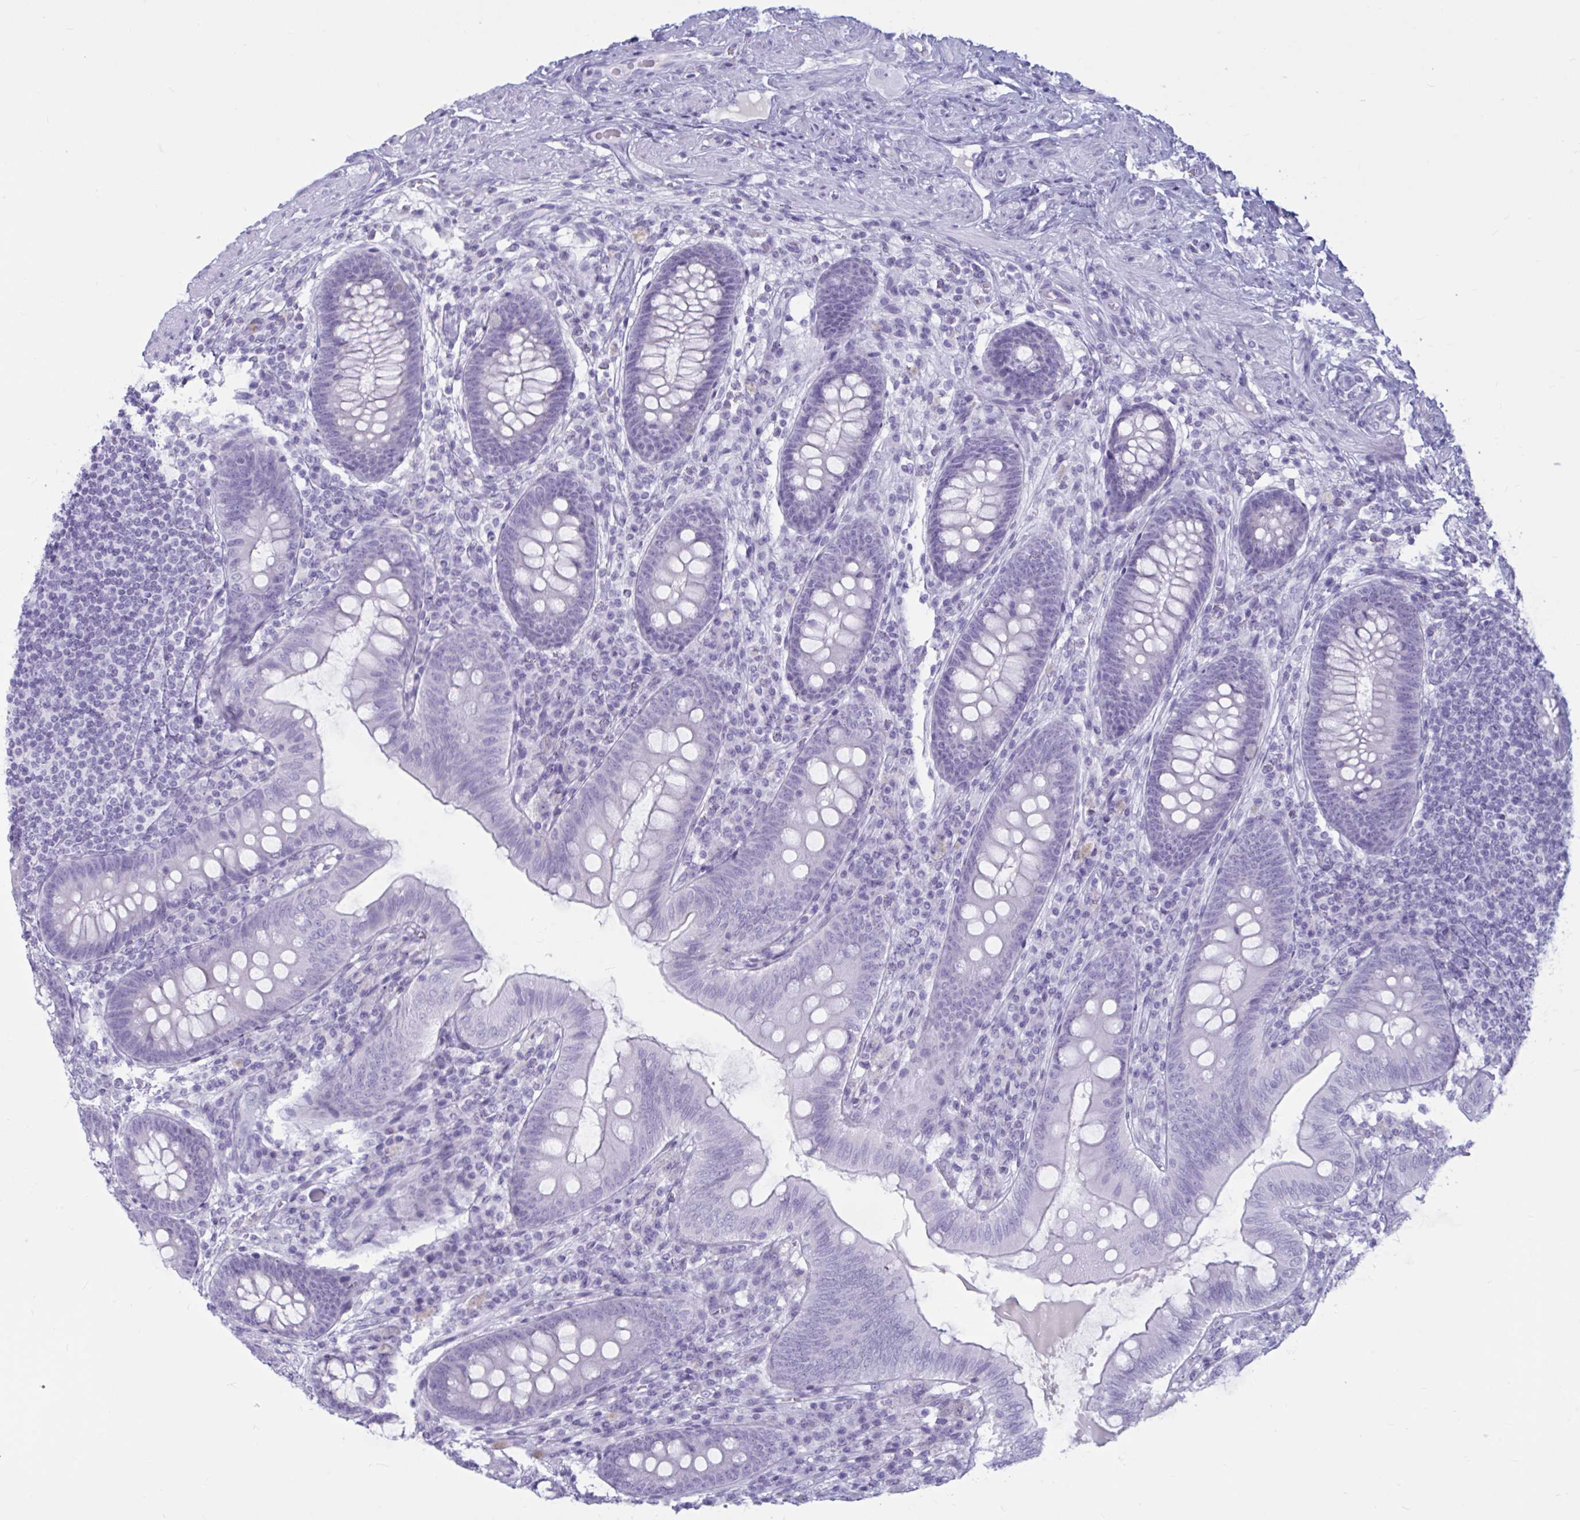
{"staining": {"intensity": "negative", "quantity": "none", "location": "none"}, "tissue": "appendix", "cell_type": "Glandular cells", "image_type": "normal", "snomed": [{"axis": "morphology", "description": "Normal tissue, NOS"}, {"axis": "topography", "description": "Appendix"}], "caption": "Immunohistochemistry (IHC) of benign human appendix shows no expression in glandular cells. (Immunohistochemistry (IHC), brightfield microscopy, high magnification).", "gene": "BBS10", "patient": {"sex": "male", "age": 71}}